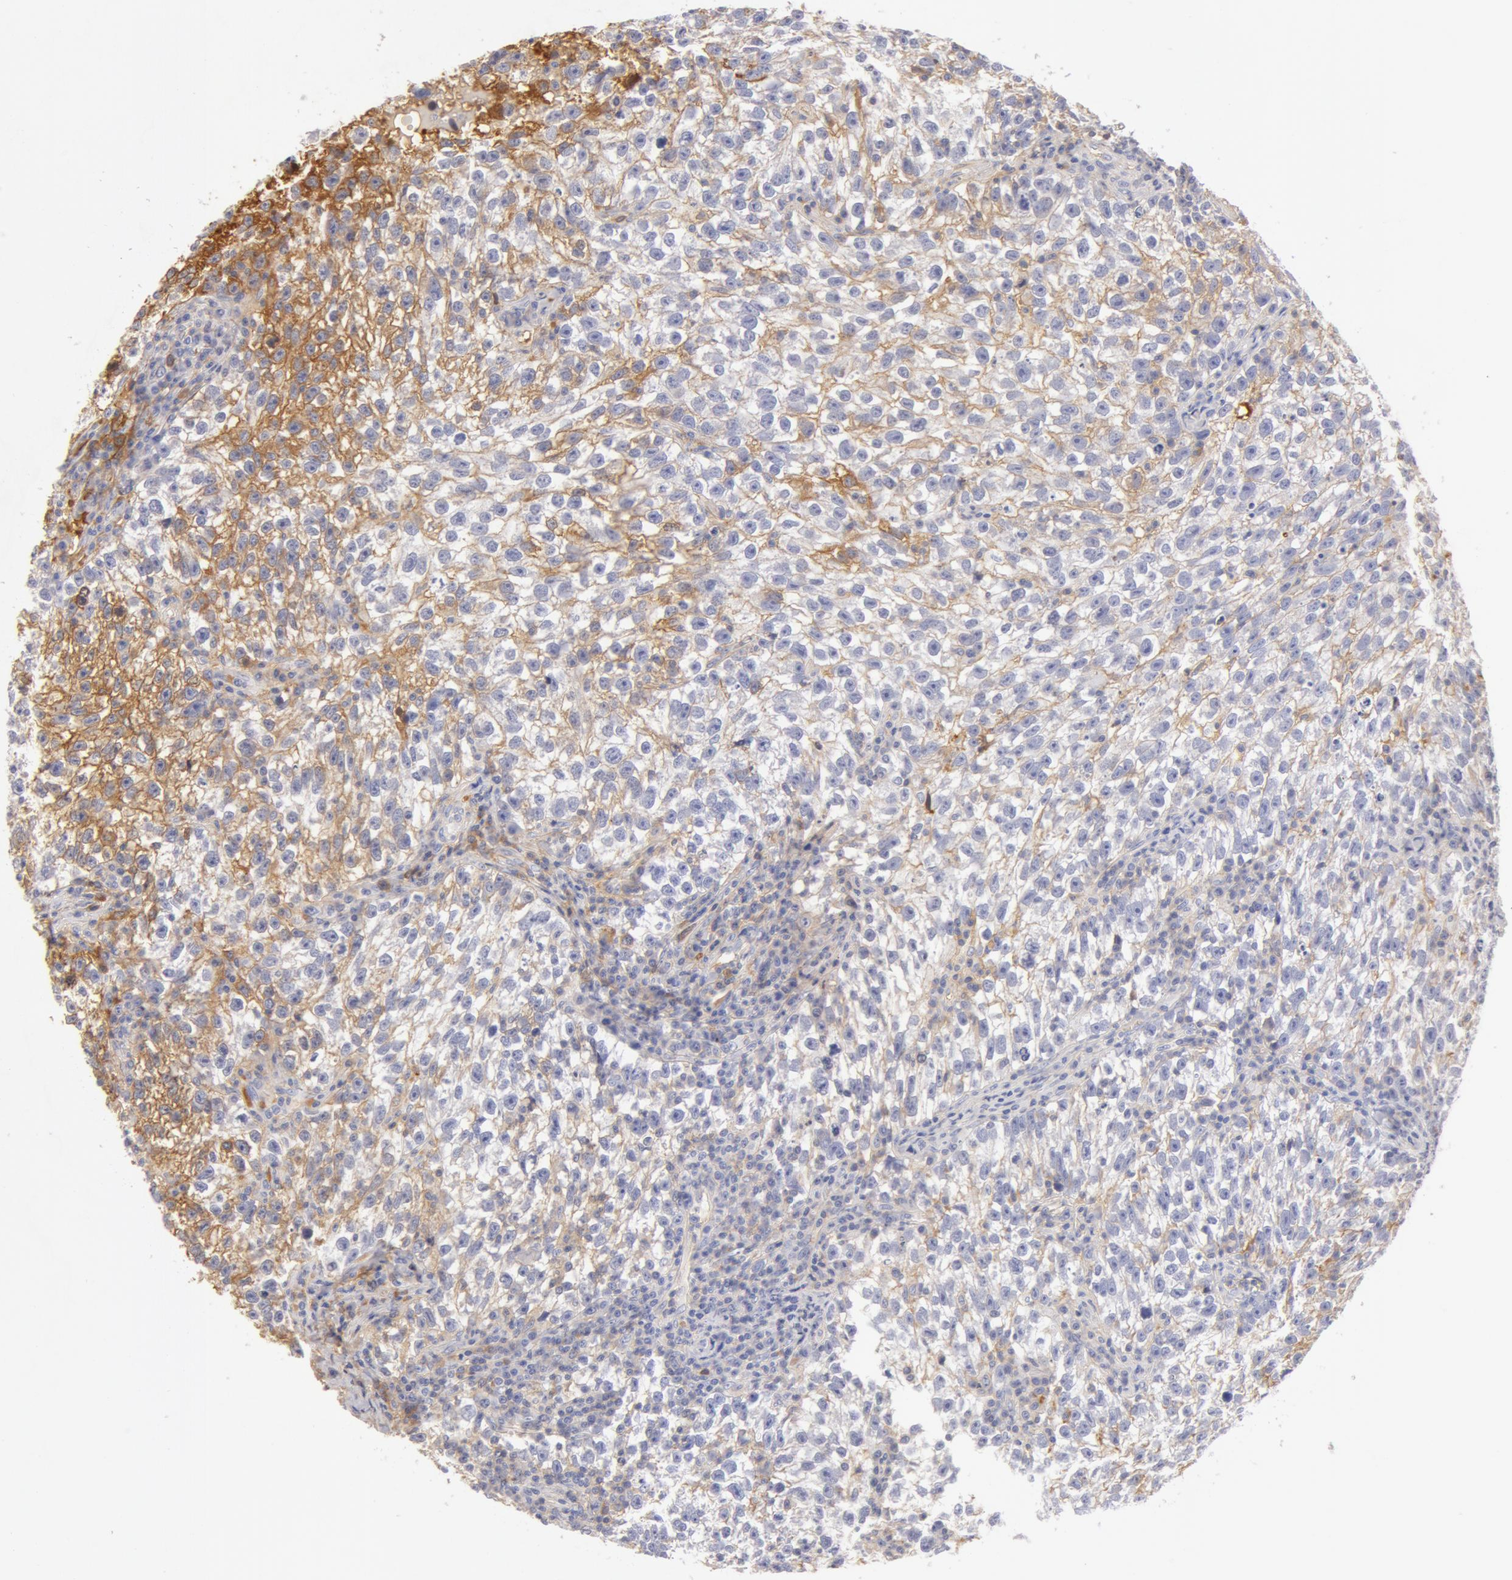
{"staining": {"intensity": "negative", "quantity": "none", "location": "none"}, "tissue": "testis cancer", "cell_type": "Tumor cells", "image_type": "cancer", "snomed": [{"axis": "morphology", "description": "Seminoma, NOS"}, {"axis": "topography", "description": "Testis"}], "caption": "The photomicrograph displays no significant expression in tumor cells of testis seminoma. (IHC, brightfield microscopy, high magnification).", "gene": "AHSG", "patient": {"sex": "male", "age": 38}}